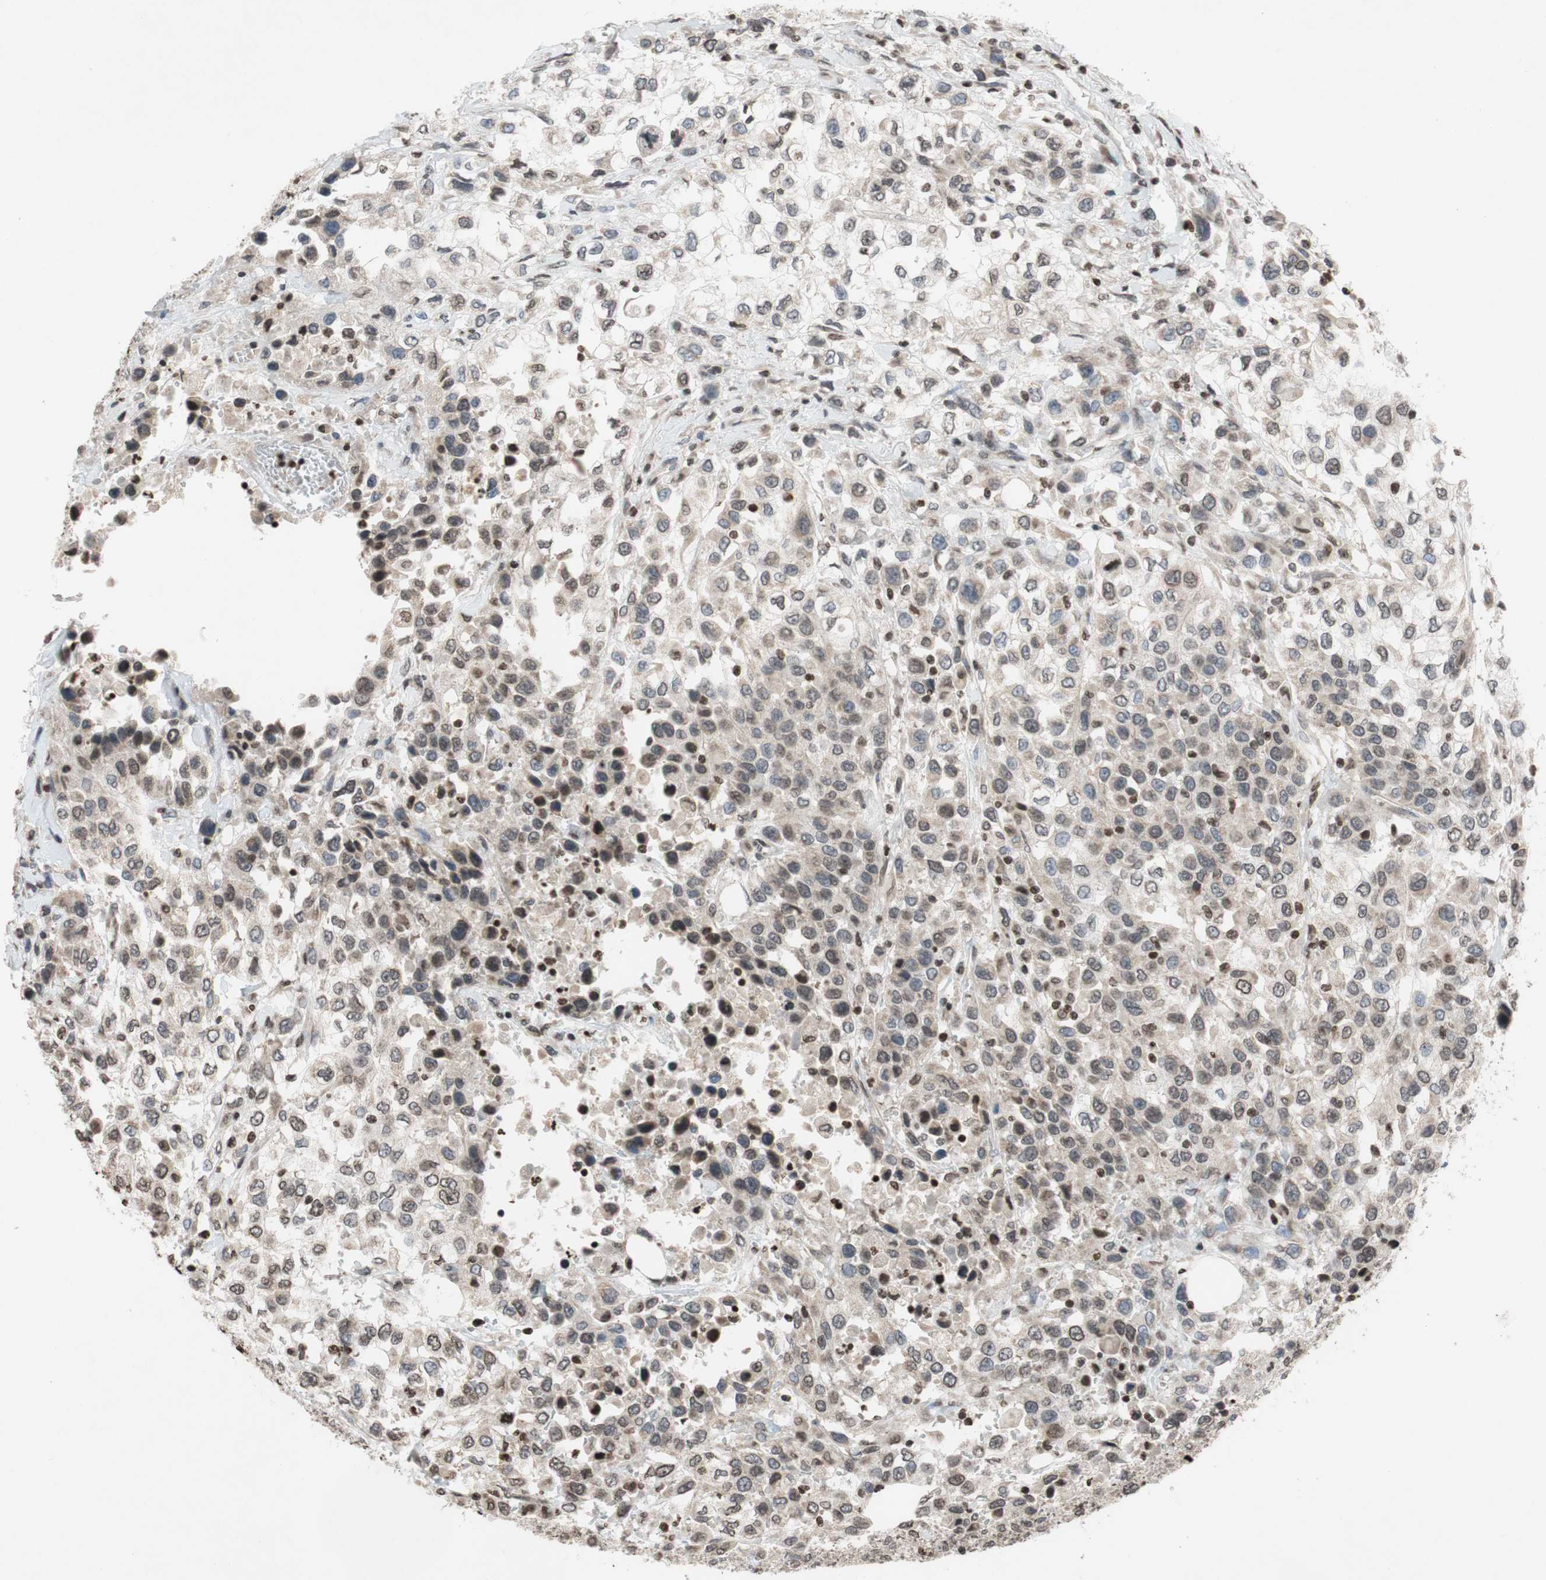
{"staining": {"intensity": "weak", "quantity": "25%-75%", "location": "nuclear"}, "tissue": "urothelial cancer", "cell_type": "Tumor cells", "image_type": "cancer", "snomed": [{"axis": "morphology", "description": "Urothelial carcinoma, High grade"}, {"axis": "topography", "description": "Urinary bladder"}], "caption": "Immunohistochemistry (IHC) image of urothelial cancer stained for a protein (brown), which demonstrates low levels of weak nuclear staining in about 25%-75% of tumor cells.", "gene": "MCM6", "patient": {"sex": "female", "age": 80}}